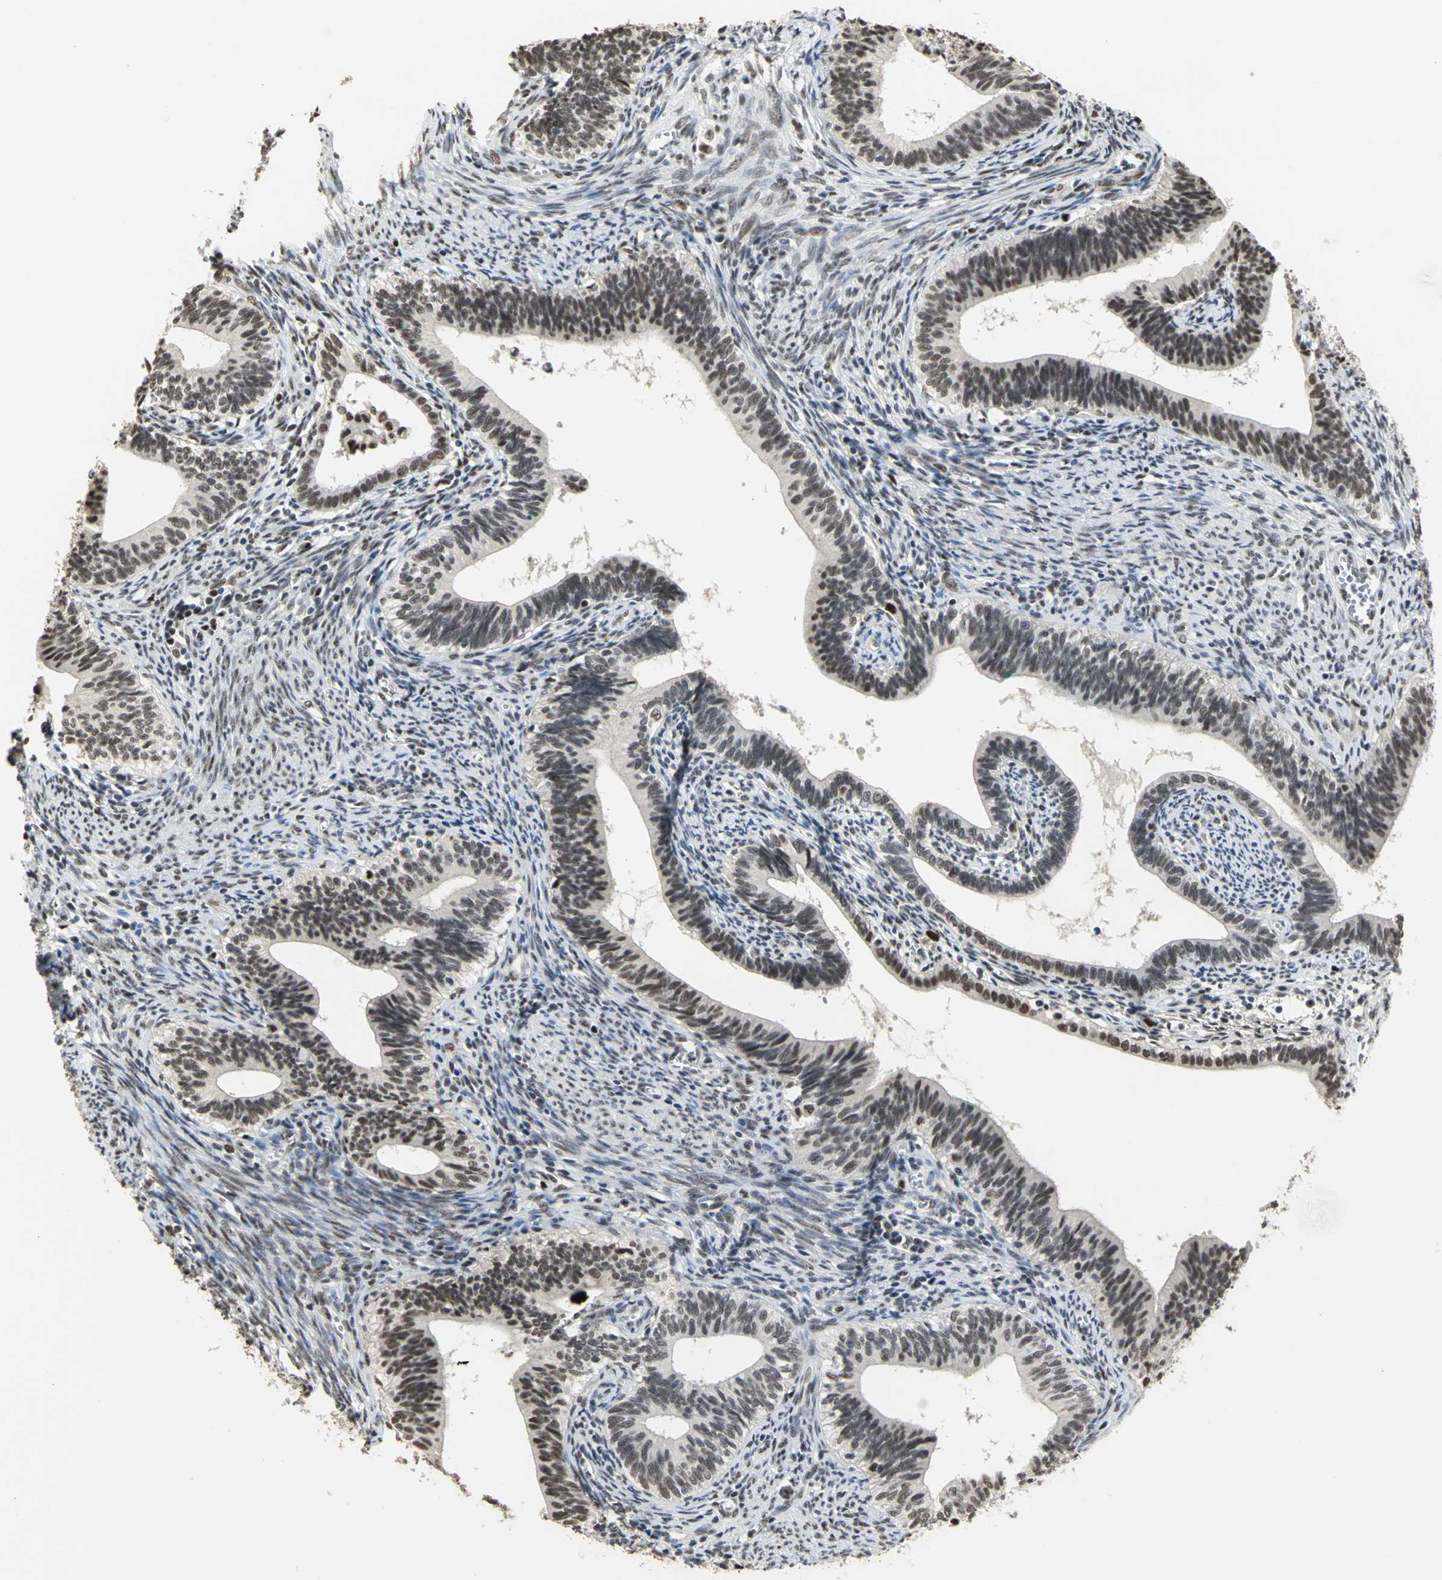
{"staining": {"intensity": "strong", "quantity": ">75%", "location": "nuclear"}, "tissue": "cervical cancer", "cell_type": "Tumor cells", "image_type": "cancer", "snomed": [{"axis": "morphology", "description": "Adenocarcinoma, NOS"}, {"axis": "topography", "description": "Cervix"}], "caption": "Immunohistochemistry (IHC) staining of cervical adenocarcinoma, which reveals high levels of strong nuclear expression in approximately >75% of tumor cells indicating strong nuclear protein positivity. The staining was performed using DAB (brown) for protein detection and nuclei were counterstained in hematoxylin (blue).", "gene": "CCDC88C", "patient": {"sex": "female", "age": 44}}